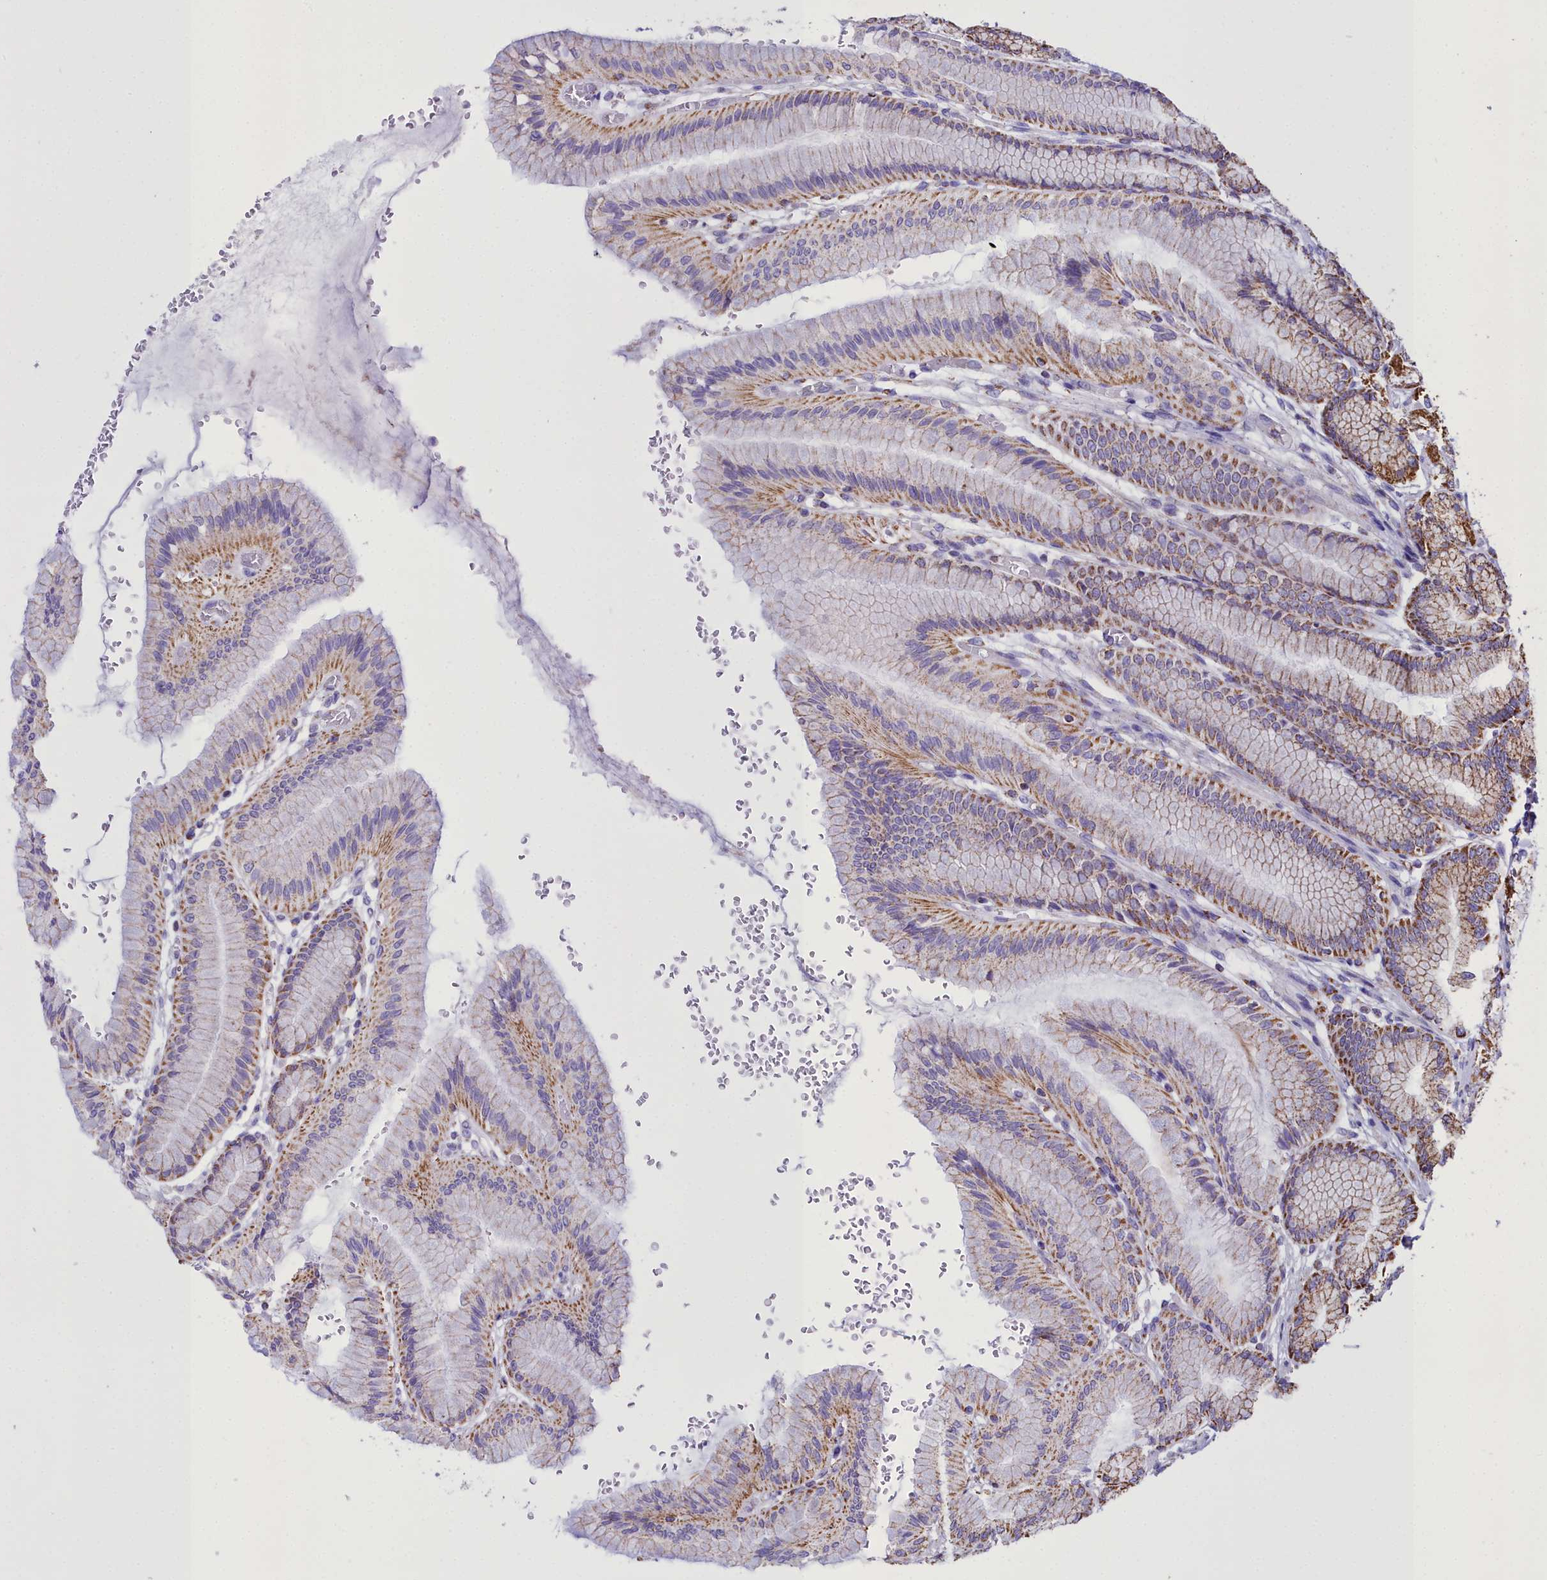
{"staining": {"intensity": "moderate", "quantity": ">75%", "location": "cytoplasmic/membranous"}, "tissue": "stomach", "cell_type": "Glandular cells", "image_type": "normal", "snomed": [{"axis": "morphology", "description": "Normal tissue, NOS"}, {"axis": "morphology", "description": "Adenocarcinoma, NOS"}, {"axis": "morphology", "description": "Adenocarcinoma, High grade"}, {"axis": "topography", "description": "Stomach, upper"}, {"axis": "topography", "description": "Stomach"}], "caption": "About >75% of glandular cells in unremarkable human stomach exhibit moderate cytoplasmic/membranous protein staining as visualized by brown immunohistochemical staining.", "gene": "WDFY3", "patient": {"sex": "female", "age": 65}}